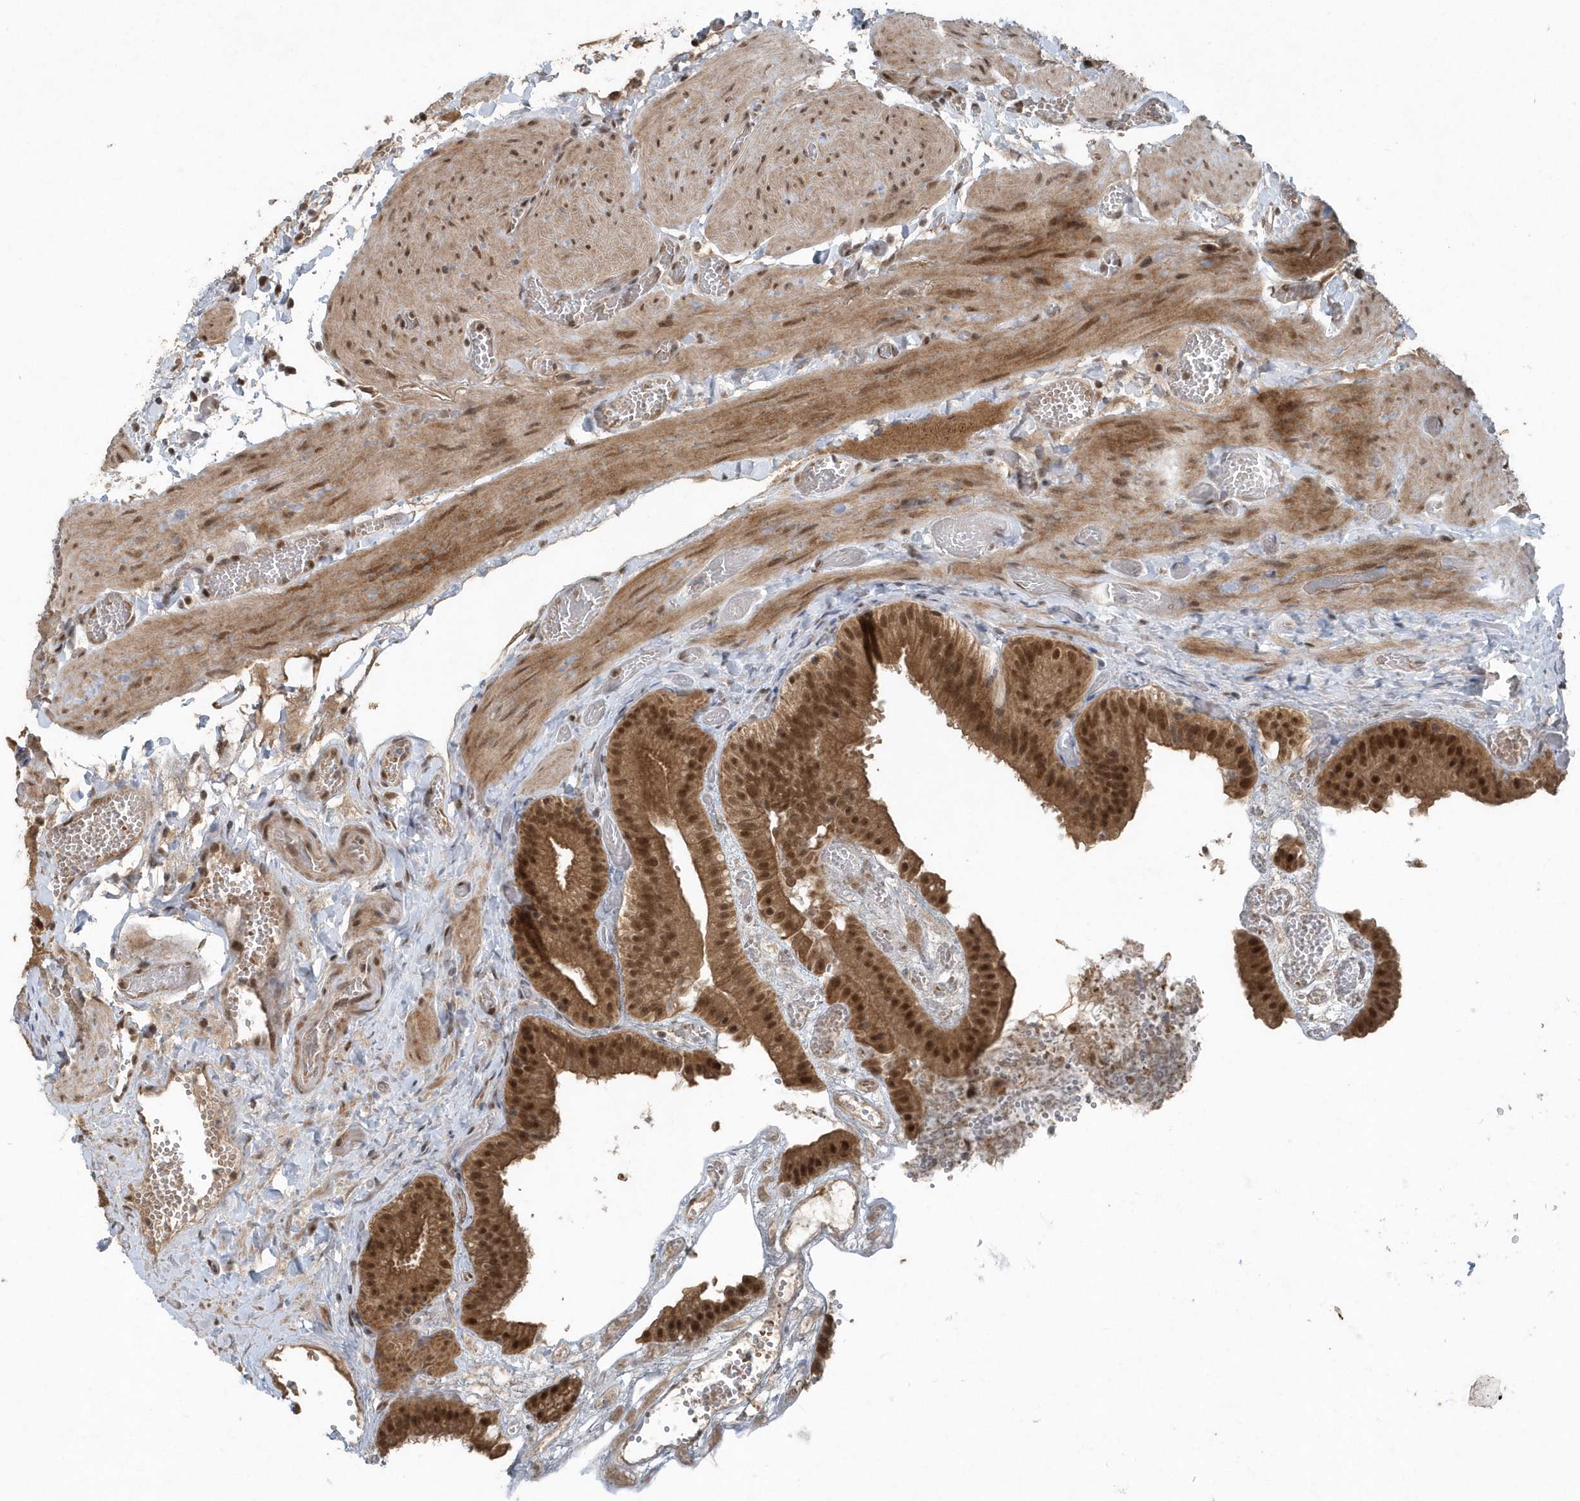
{"staining": {"intensity": "moderate", "quantity": ">75%", "location": "cytoplasmic/membranous,nuclear"}, "tissue": "gallbladder", "cell_type": "Glandular cells", "image_type": "normal", "snomed": [{"axis": "morphology", "description": "Normal tissue, NOS"}, {"axis": "topography", "description": "Gallbladder"}], "caption": "Gallbladder stained with DAB (3,3'-diaminobenzidine) immunohistochemistry (IHC) displays medium levels of moderate cytoplasmic/membranous,nuclear positivity in about >75% of glandular cells.", "gene": "QTRT2", "patient": {"sex": "female", "age": 64}}